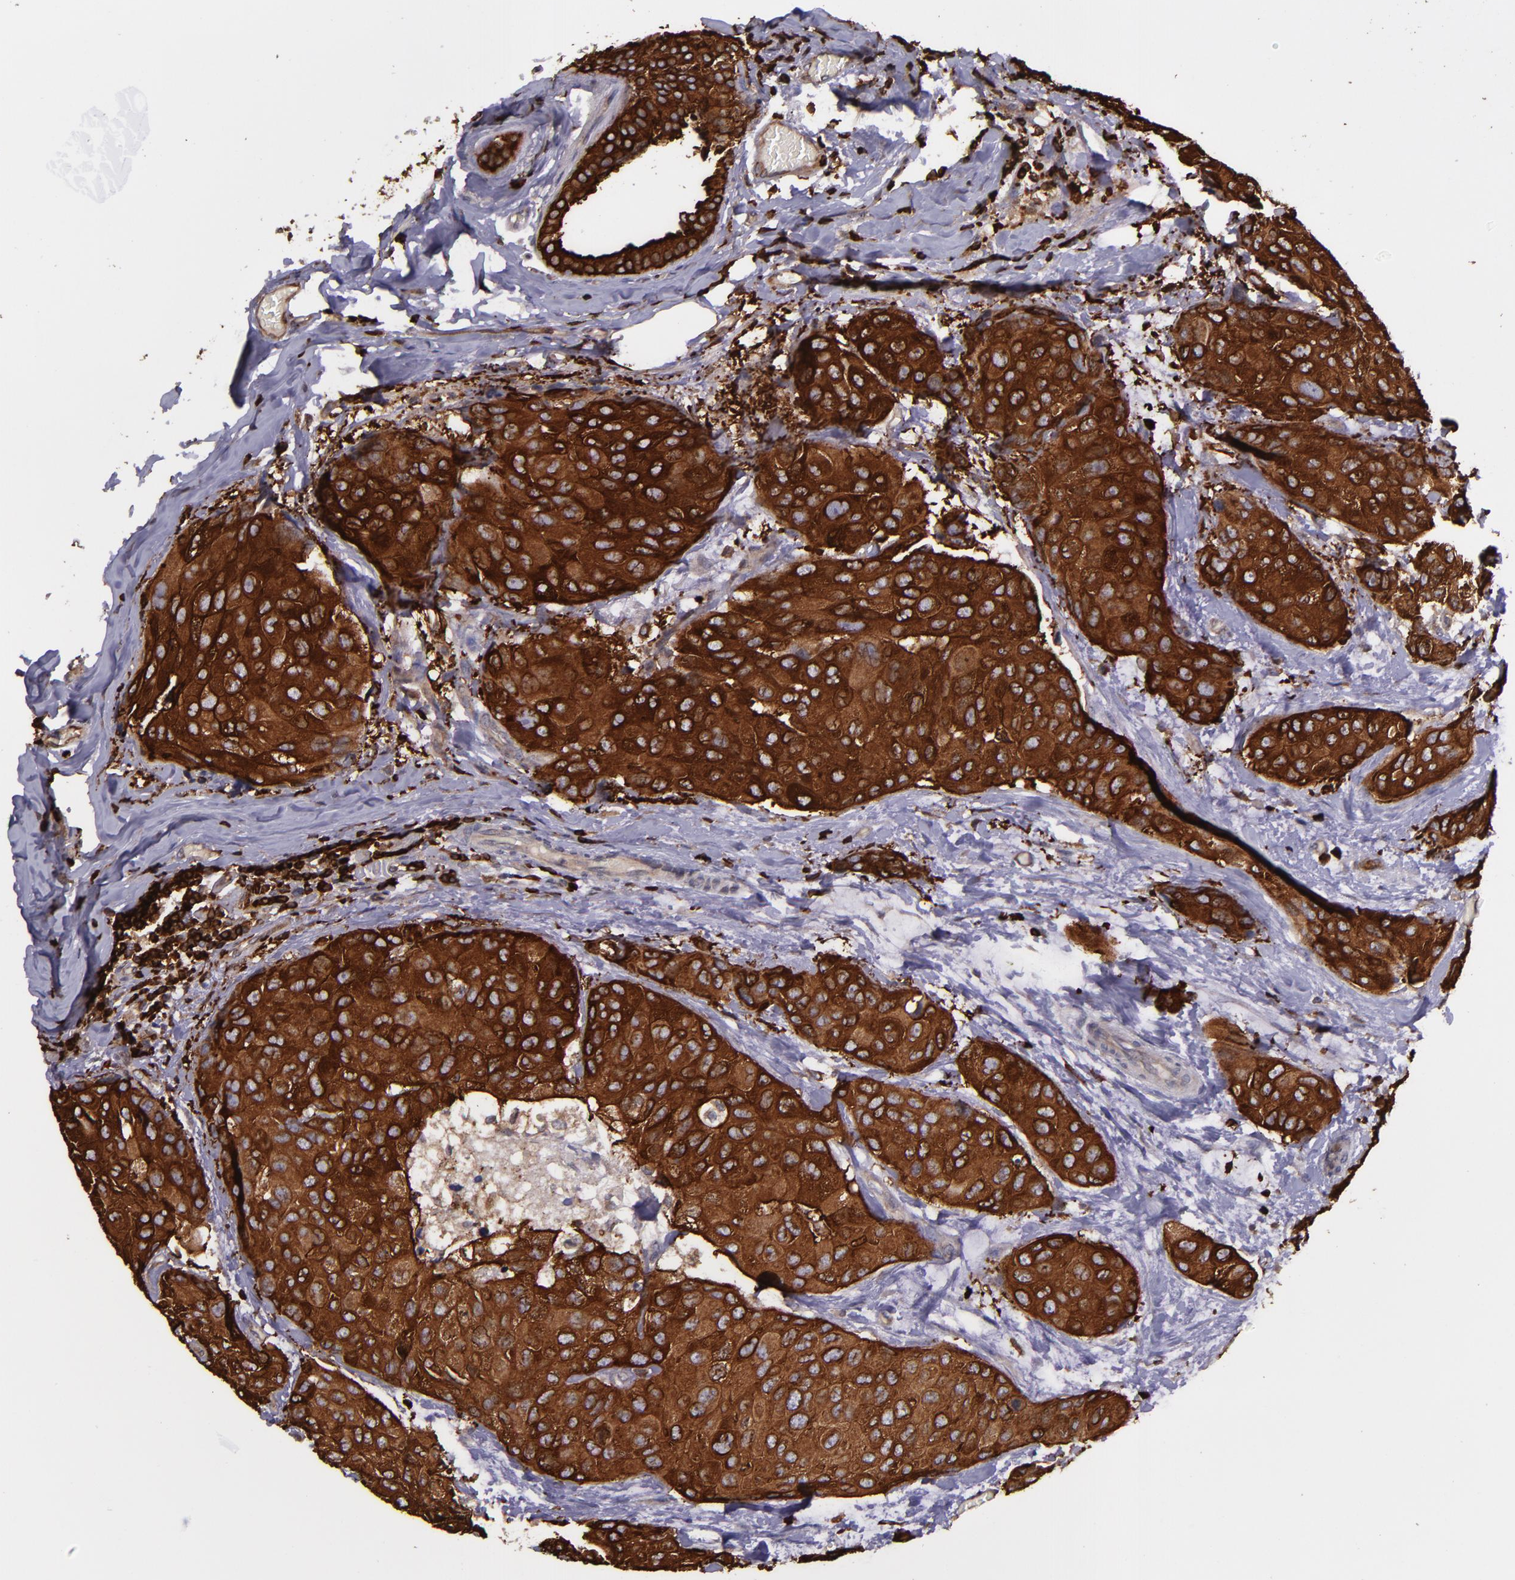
{"staining": {"intensity": "strong", "quantity": ">75%", "location": "cytoplasmic/membranous"}, "tissue": "breast cancer", "cell_type": "Tumor cells", "image_type": "cancer", "snomed": [{"axis": "morphology", "description": "Duct carcinoma"}, {"axis": "topography", "description": "Breast"}], "caption": "Intraductal carcinoma (breast) was stained to show a protein in brown. There is high levels of strong cytoplasmic/membranous expression in approximately >75% of tumor cells.", "gene": "SLC9A3R1", "patient": {"sex": "female", "age": 68}}